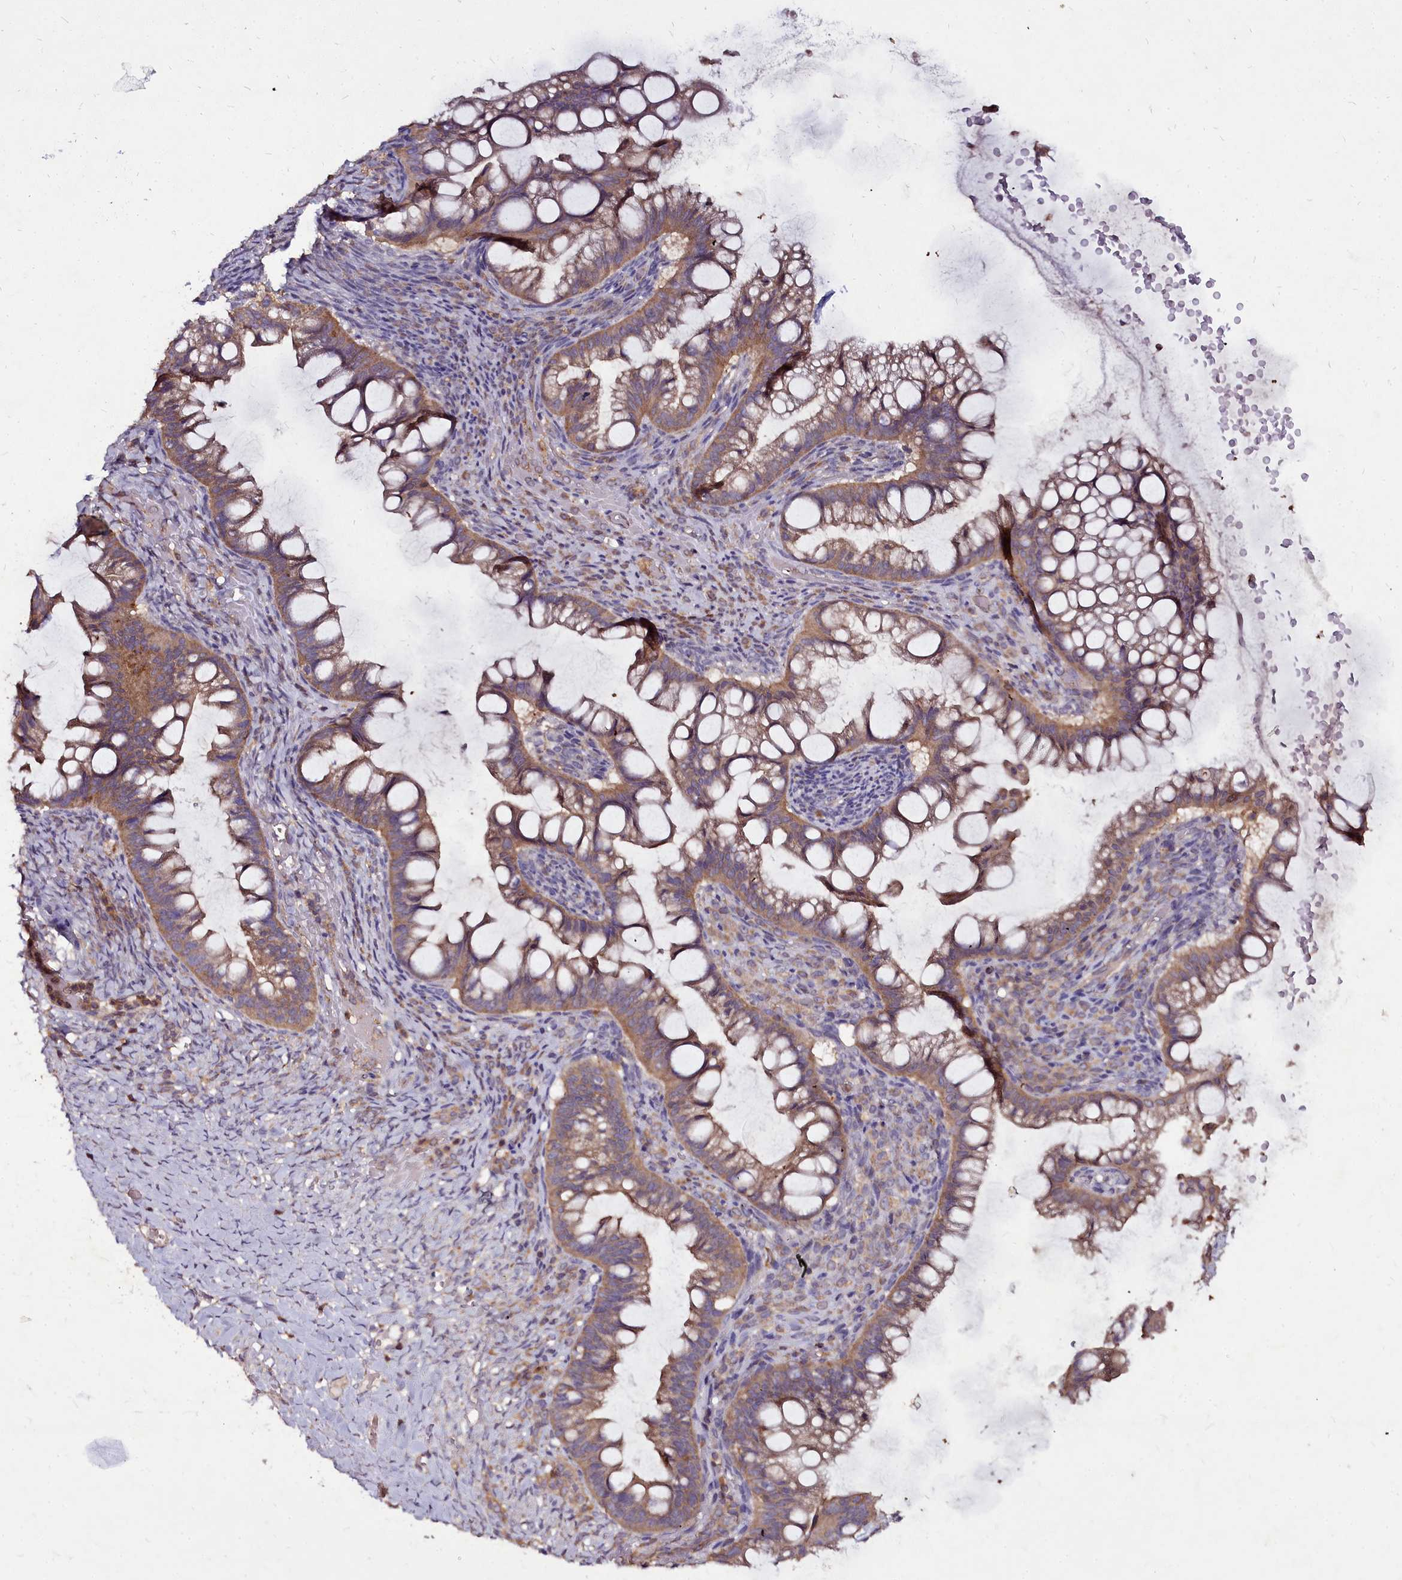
{"staining": {"intensity": "moderate", "quantity": ">75%", "location": "cytoplasmic/membranous"}, "tissue": "ovarian cancer", "cell_type": "Tumor cells", "image_type": "cancer", "snomed": [{"axis": "morphology", "description": "Cystadenocarcinoma, mucinous, NOS"}, {"axis": "topography", "description": "Ovary"}], "caption": "Protein expression by IHC reveals moderate cytoplasmic/membranous expression in about >75% of tumor cells in ovarian cancer (mucinous cystadenocarcinoma). Immunohistochemistry (ihc) stains the protein in brown and the nuclei are stained blue.", "gene": "NCKAP1L", "patient": {"sex": "female", "age": 73}}